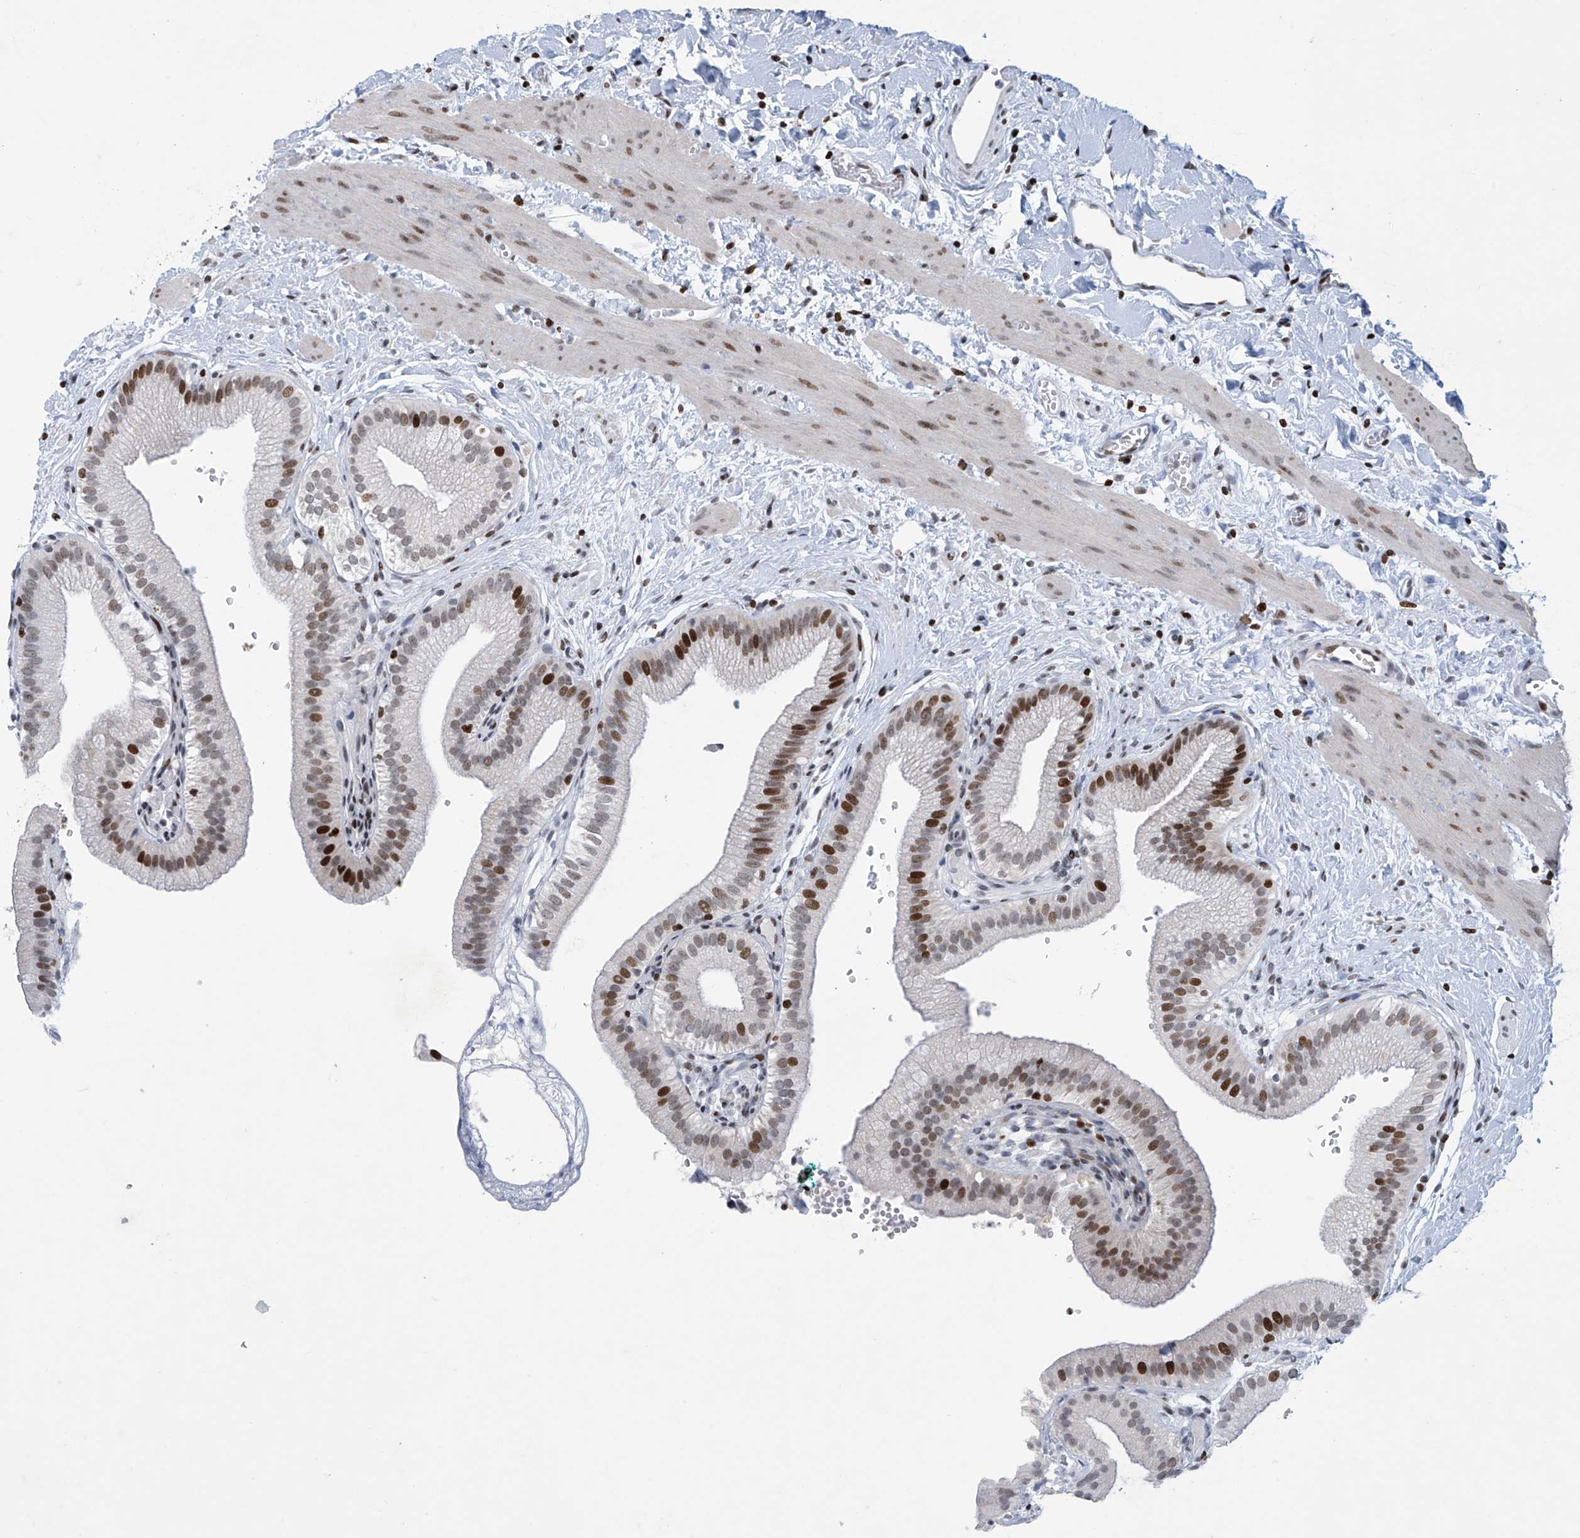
{"staining": {"intensity": "moderate", "quantity": ">75%", "location": "nuclear"}, "tissue": "gallbladder", "cell_type": "Glandular cells", "image_type": "normal", "snomed": [{"axis": "morphology", "description": "Normal tissue, NOS"}, {"axis": "topography", "description": "Gallbladder"}], "caption": "A photomicrograph of human gallbladder stained for a protein demonstrates moderate nuclear brown staining in glandular cells. (IHC, brightfield microscopy, high magnification).", "gene": "RFX7", "patient": {"sex": "male", "age": 55}}